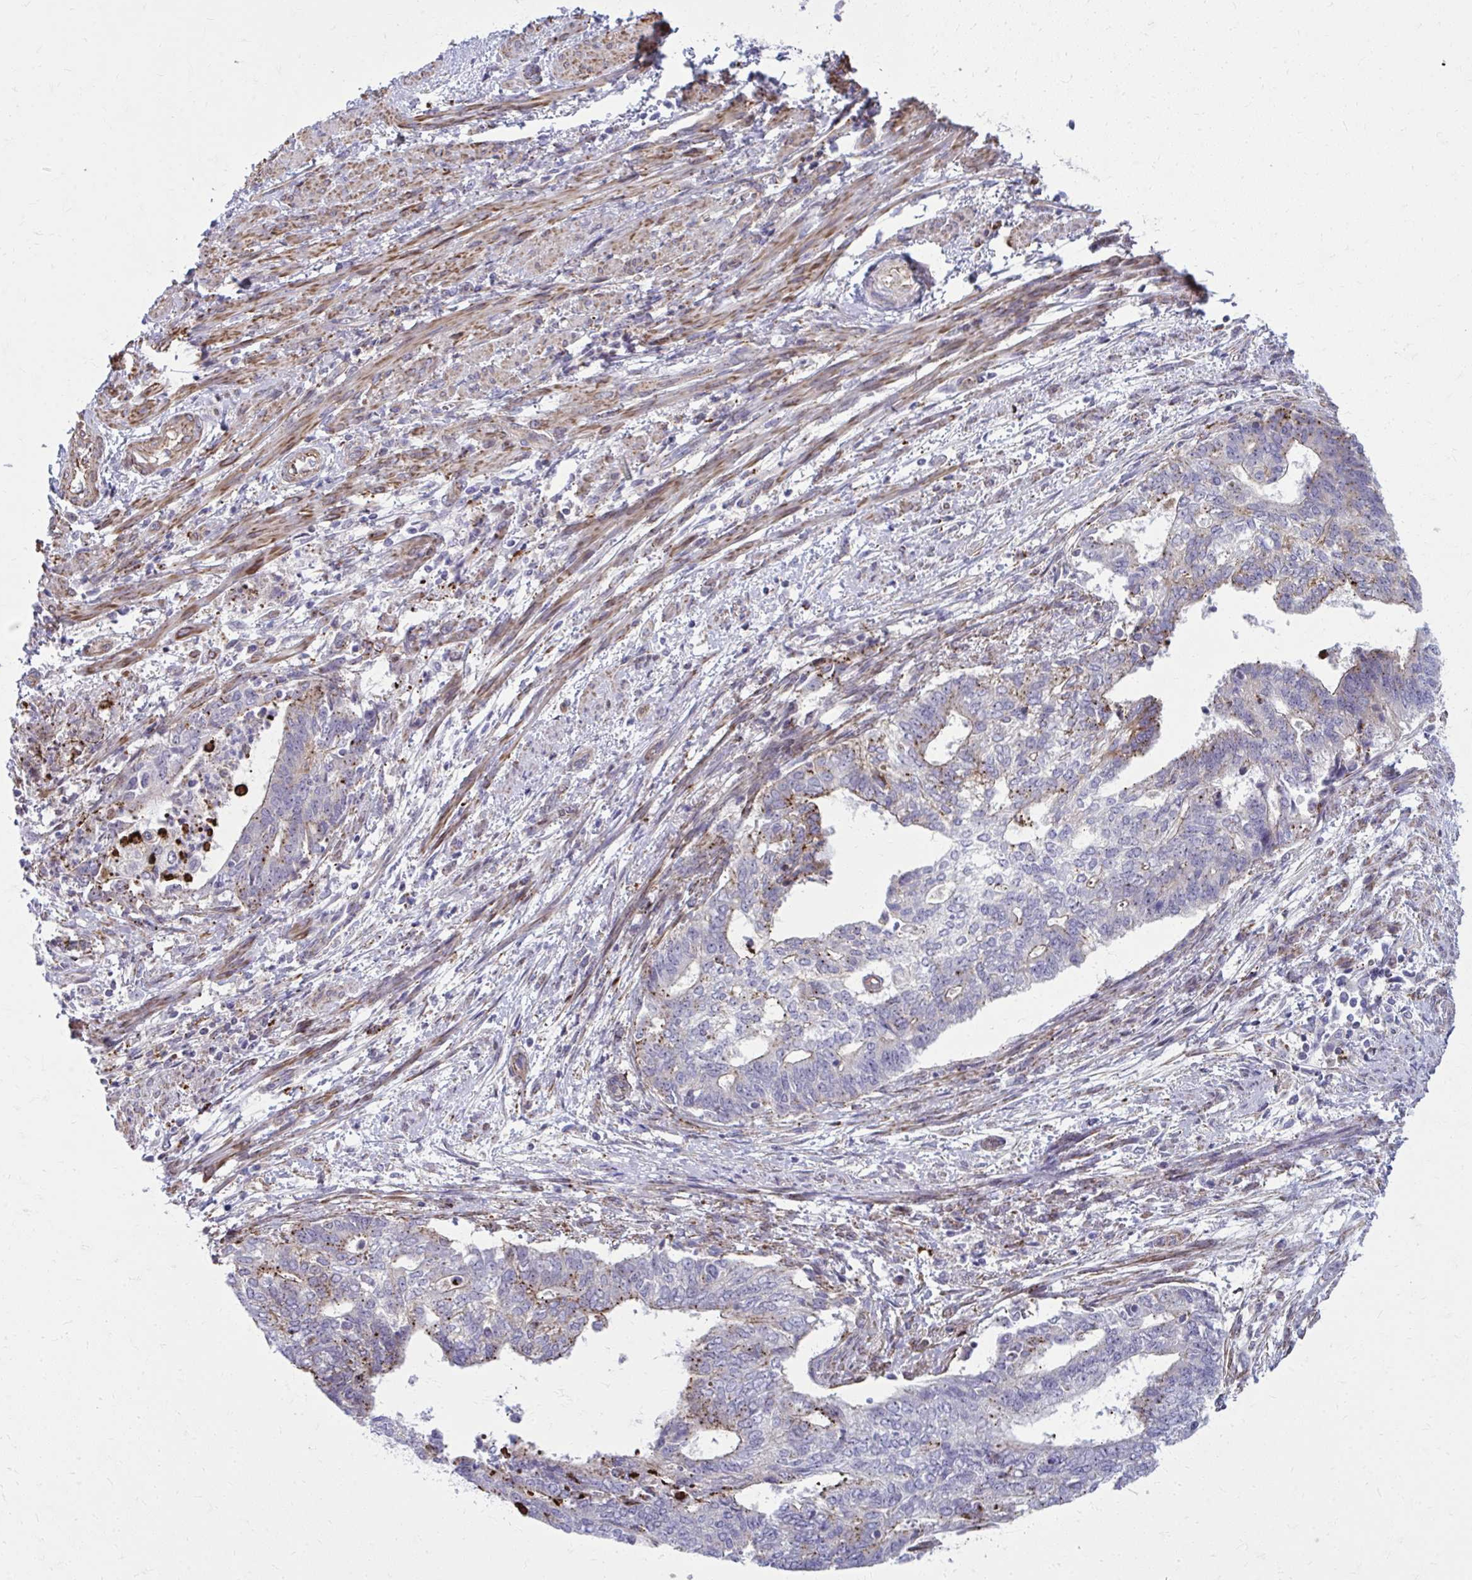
{"staining": {"intensity": "moderate", "quantity": "25%-75%", "location": "cytoplasmic/membranous"}, "tissue": "endometrial cancer", "cell_type": "Tumor cells", "image_type": "cancer", "snomed": [{"axis": "morphology", "description": "Adenocarcinoma, NOS"}, {"axis": "topography", "description": "Endometrium"}], "caption": "DAB immunohistochemical staining of endometrial cancer reveals moderate cytoplasmic/membranous protein positivity in about 25%-75% of tumor cells.", "gene": "LRRC4B", "patient": {"sex": "female", "age": 65}}